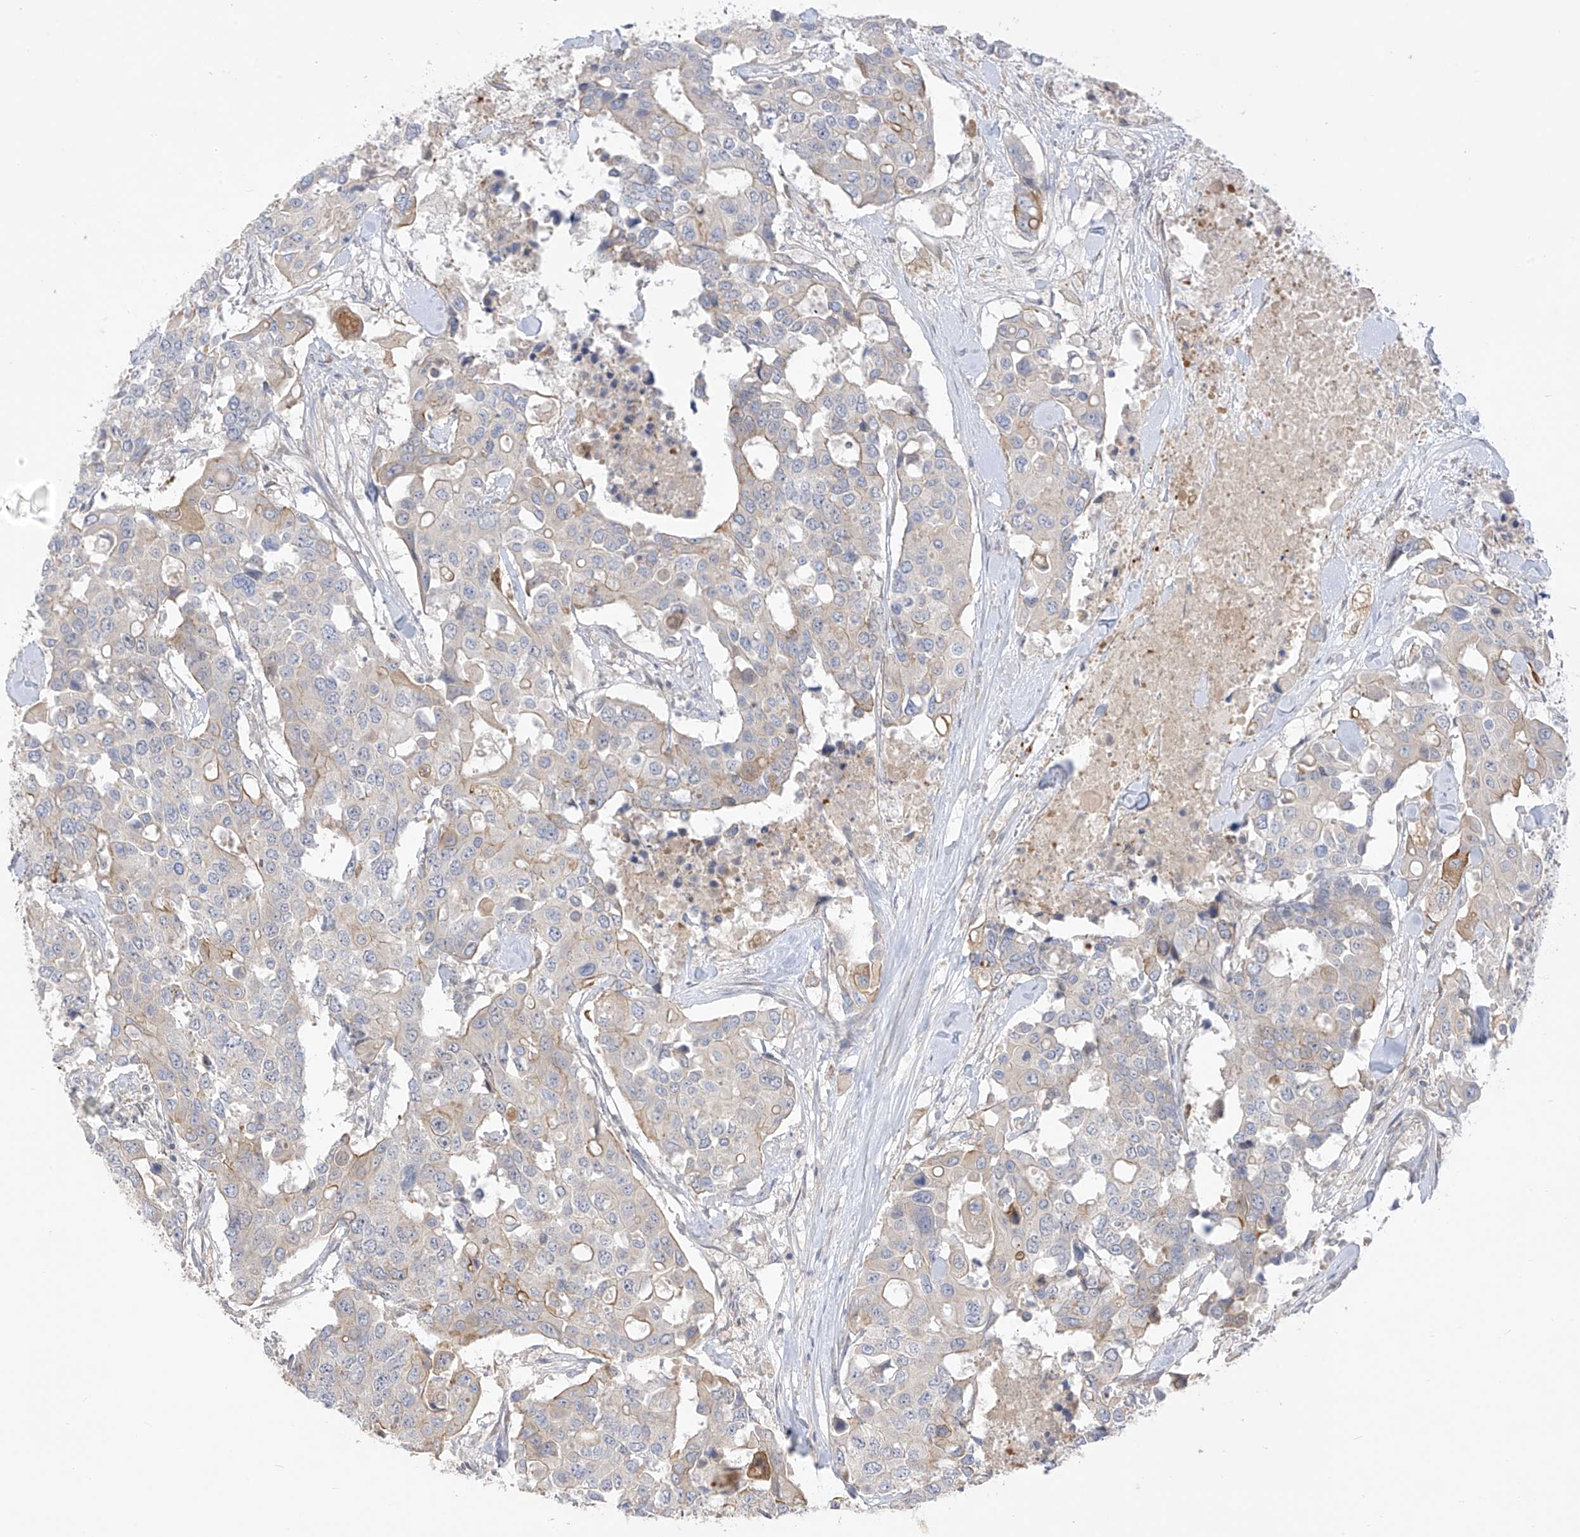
{"staining": {"intensity": "moderate", "quantity": "<25%", "location": "cytoplasmic/membranous"}, "tissue": "colorectal cancer", "cell_type": "Tumor cells", "image_type": "cancer", "snomed": [{"axis": "morphology", "description": "Adenocarcinoma, NOS"}, {"axis": "topography", "description": "Colon"}], "caption": "Adenocarcinoma (colorectal) stained with DAB (3,3'-diaminobenzidine) immunohistochemistry shows low levels of moderate cytoplasmic/membranous positivity in approximately <25% of tumor cells.", "gene": "EIPR1", "patient": {"sex": "male", "age": 77}}